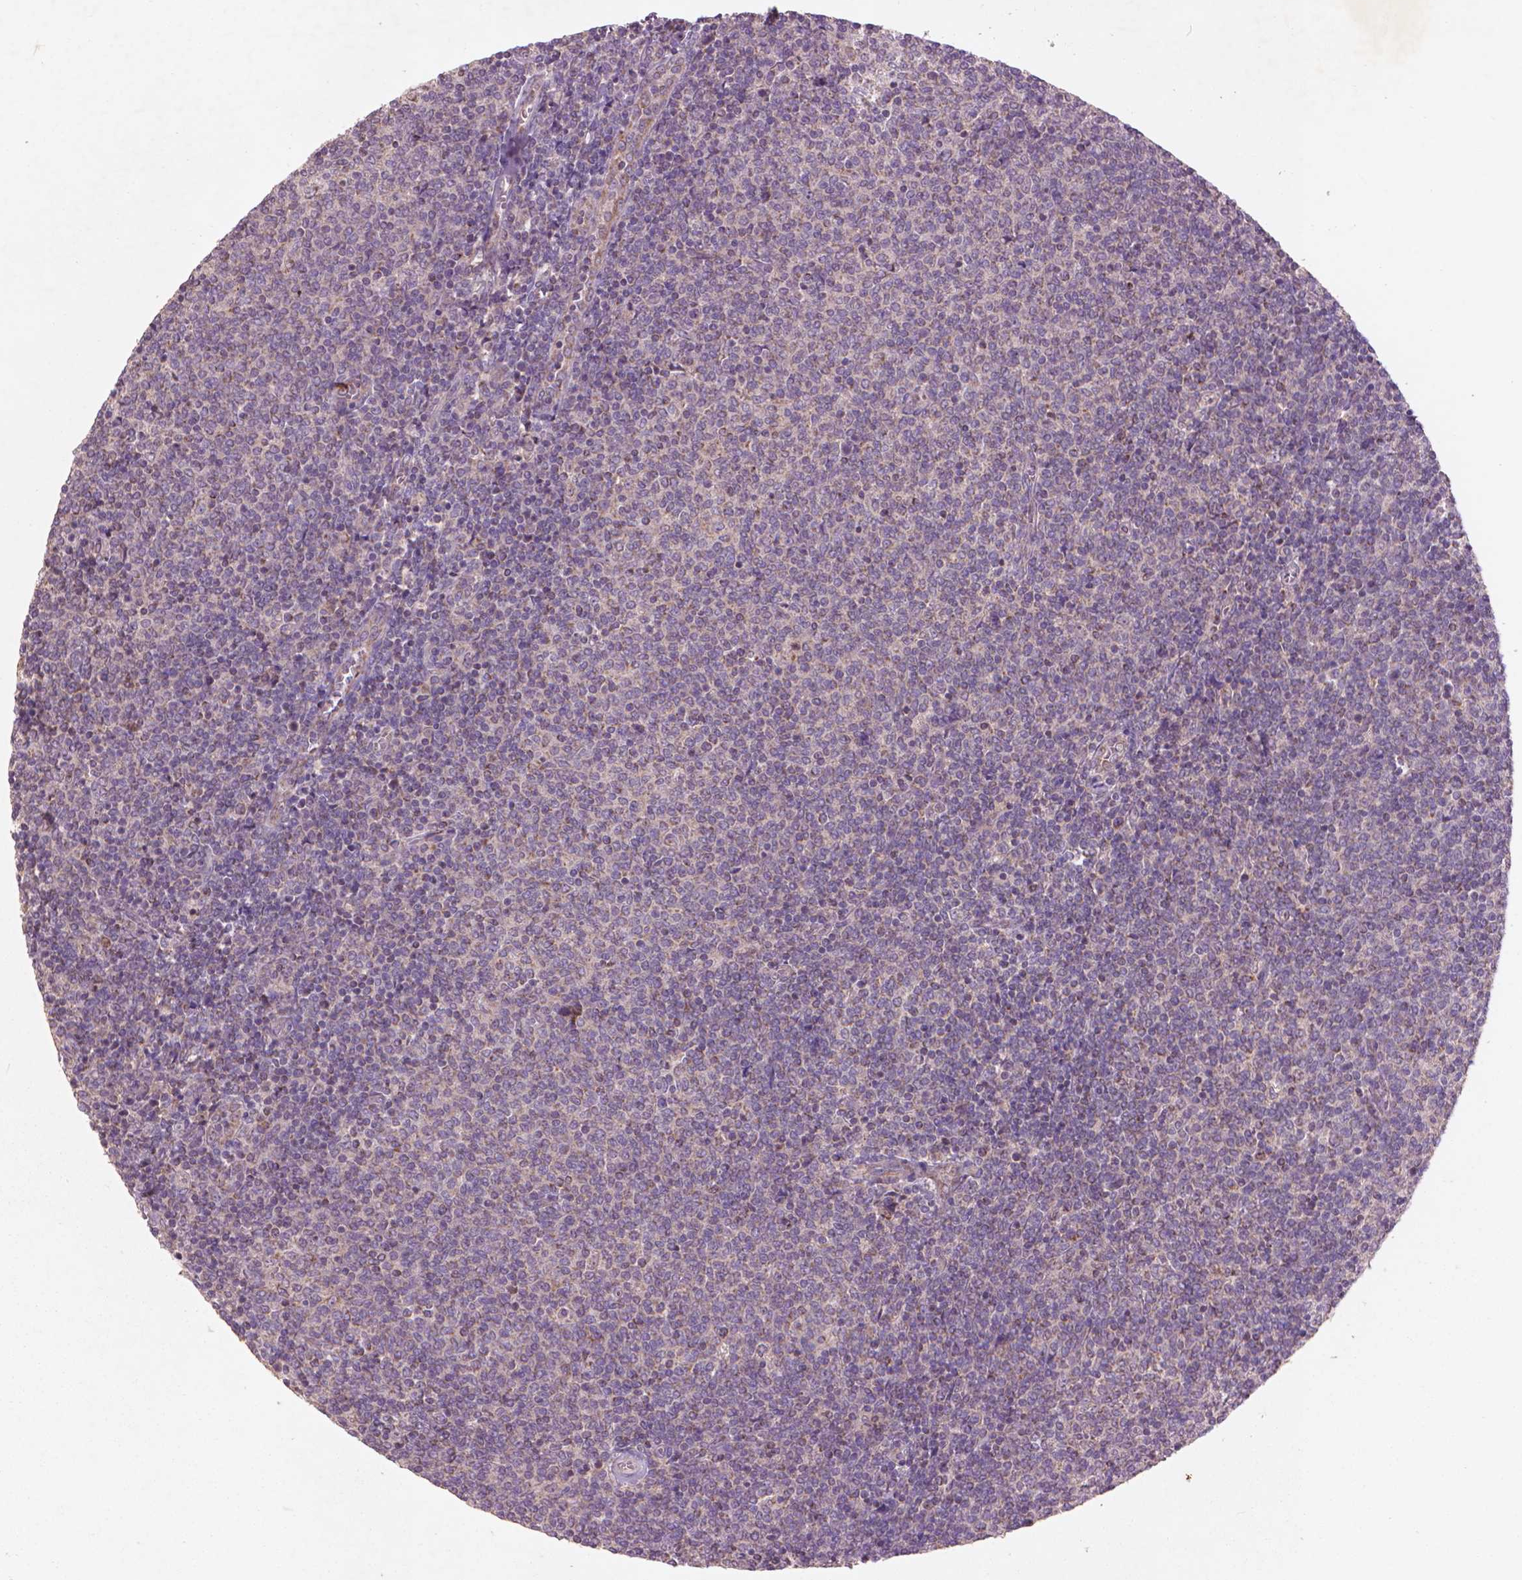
{"staining": {"intensity": "negative", "quantity": "none", "location": "none"}, "tissue": "lymphoma", "cell_type": "Tumor cells", "image_type": "cancer", "snomed": [{"axis": "morphology", "description": "Malignant lymphoma, non-Hodgkin's type, Low grade"}, {"axis": "topography", "description": "Lymph node"}], "caption": "IHC micrograph of human malignant lymphoma, non-Hodgkin's type (low-grade) stained for a protein (brown), which reveals no positivity in tumor cells. Brightfield microscopy of immunohistochemistry stained with DAB (3,3'-diaminobenzidine) (brown) and hematoxylin (blue), captured at high magnification.", "gene": "NLRX1", "patient": {"sex": "male", "age": 52}}